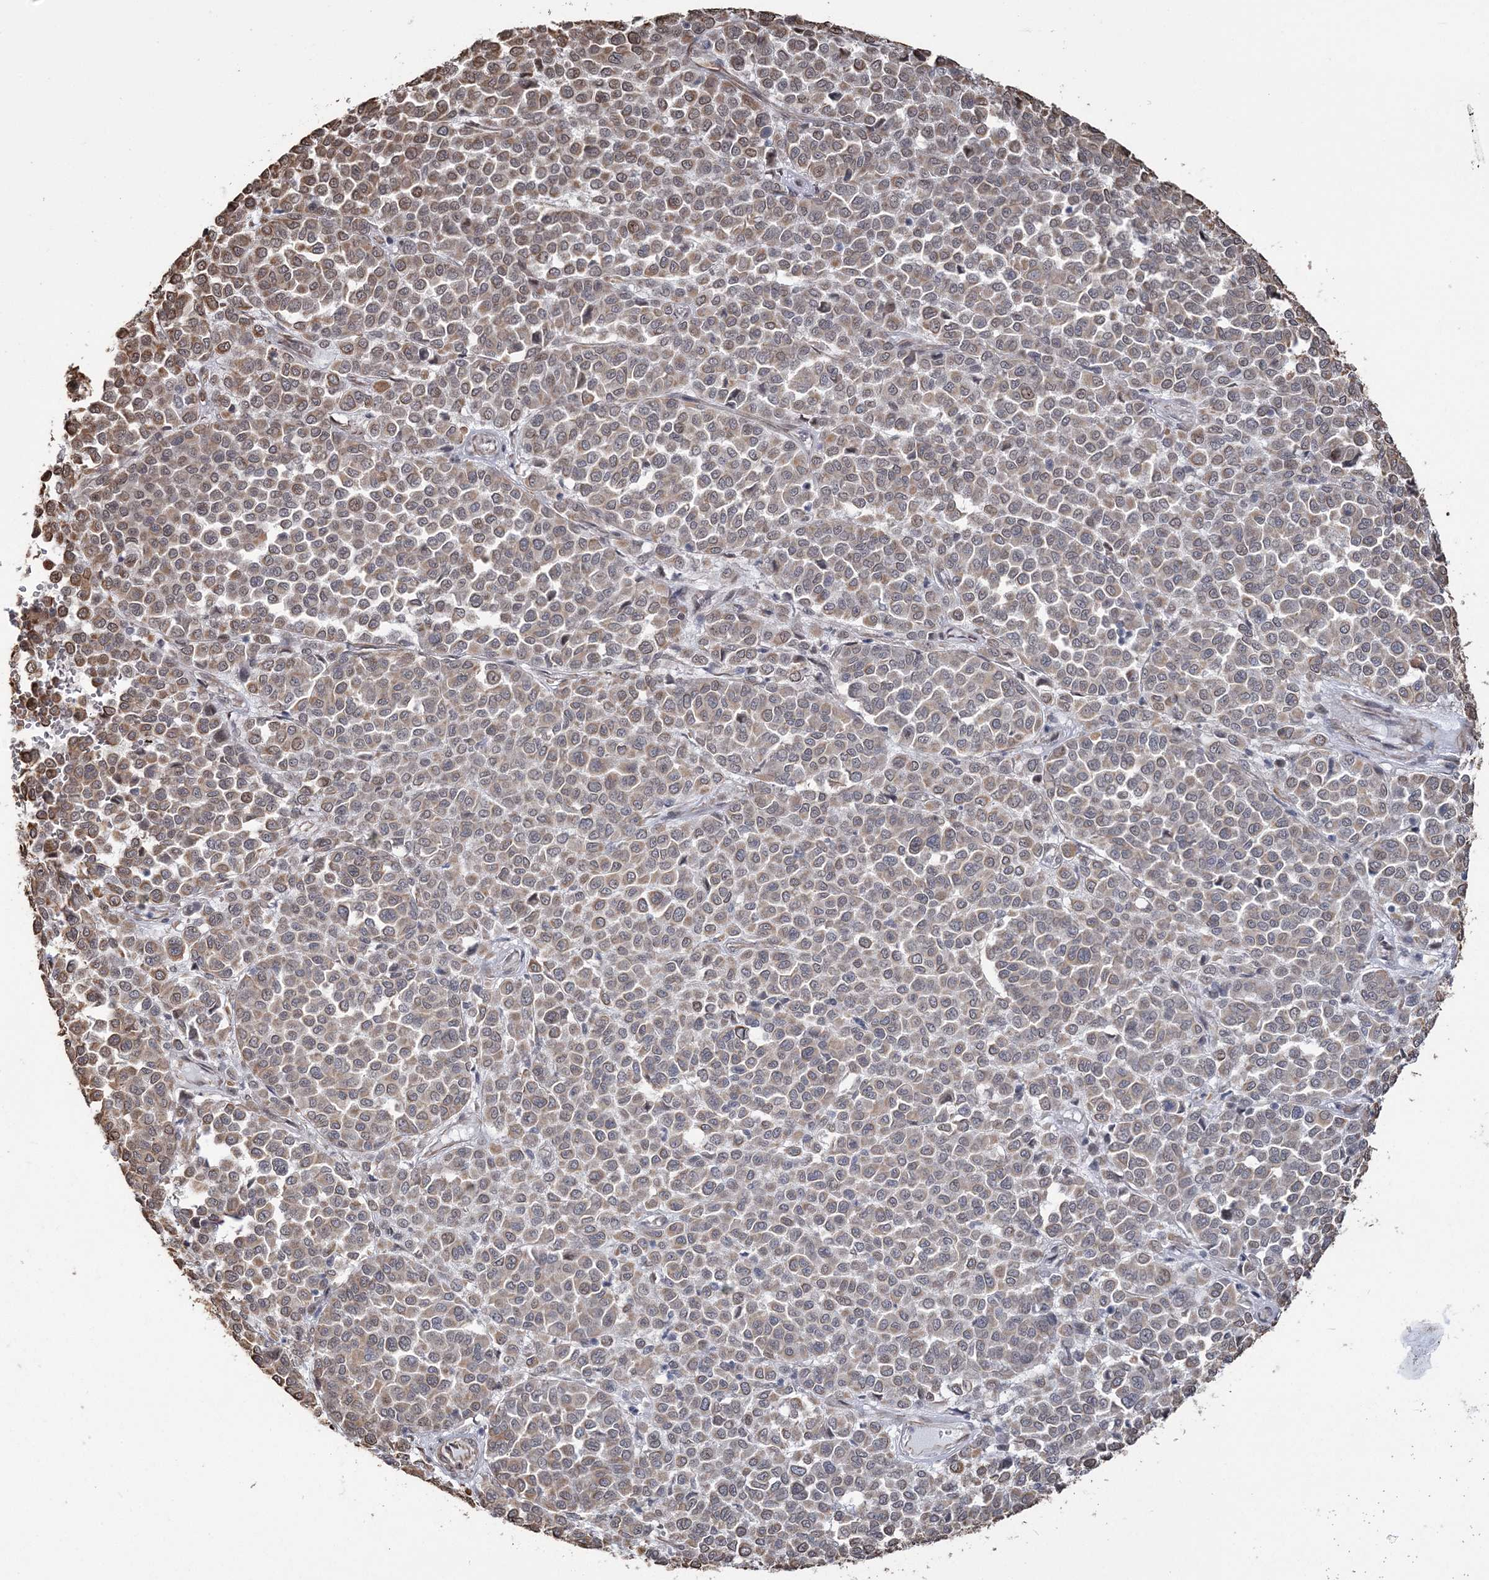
{"staining": {"intensity": "weak", "quantity": ">75%", "location": "cytoplasmic/membranous"}, "tissue": "melanoma", "cell_type": "Tumor cells", "image_type": "cancer", "snomed": [{"axis": "morphology", "description": "Malignant melanoma, Metastatic site"}, {"axis": "topography", "description": "Pancreas"}], "caption": "This is an image of IHC staining of melanoma, which shows weak expression in the cytoplasmic/membranous of tumor cells.", "gene": "ATP11B", "patient": {"sex": "female", "age": 30}}